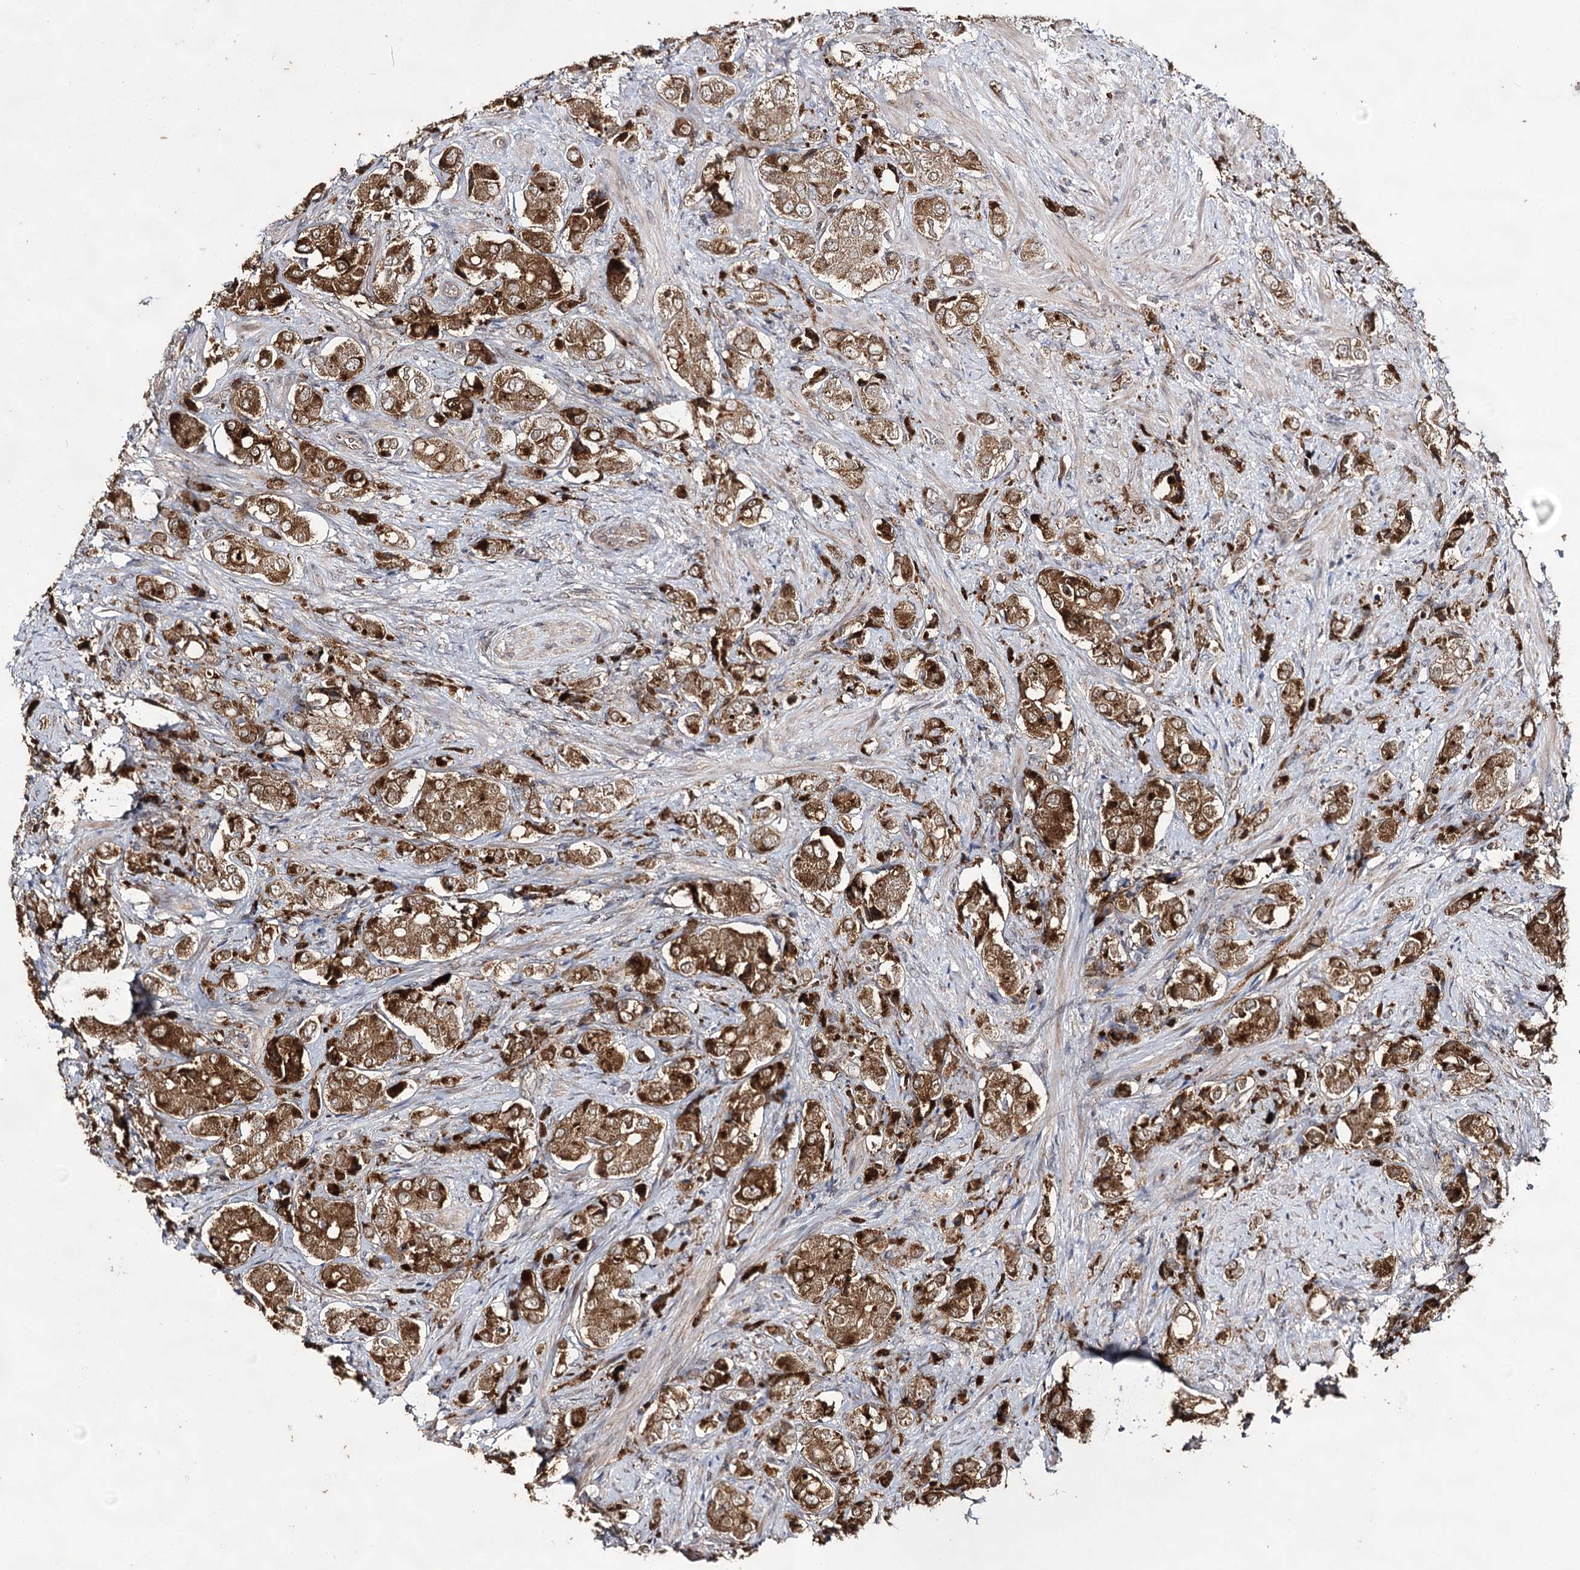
{"staining": {"intensity": "moderate", "quantity": ">75%", "location": "cytoplasmic/membranous"}, "tissue": "prostate cancer", "cell_type": "Tumor cells", "image_type": "cancer", "snomed": [{"axis": "morphology", "description": "Adenocarcinoma, High grade"}, {"axis": "topography", "description": "Prostate"}], "caption": "Immunohistochemical staining of prostate cancer shows moderate cytoplasmic/membranous protein expression in approximately >75% of tumor cells. (DAB = brown stain, brightfield microscopy at high magnification).", "gene": "ACTR6", "patient": {"sex": "male", "age": 65}}